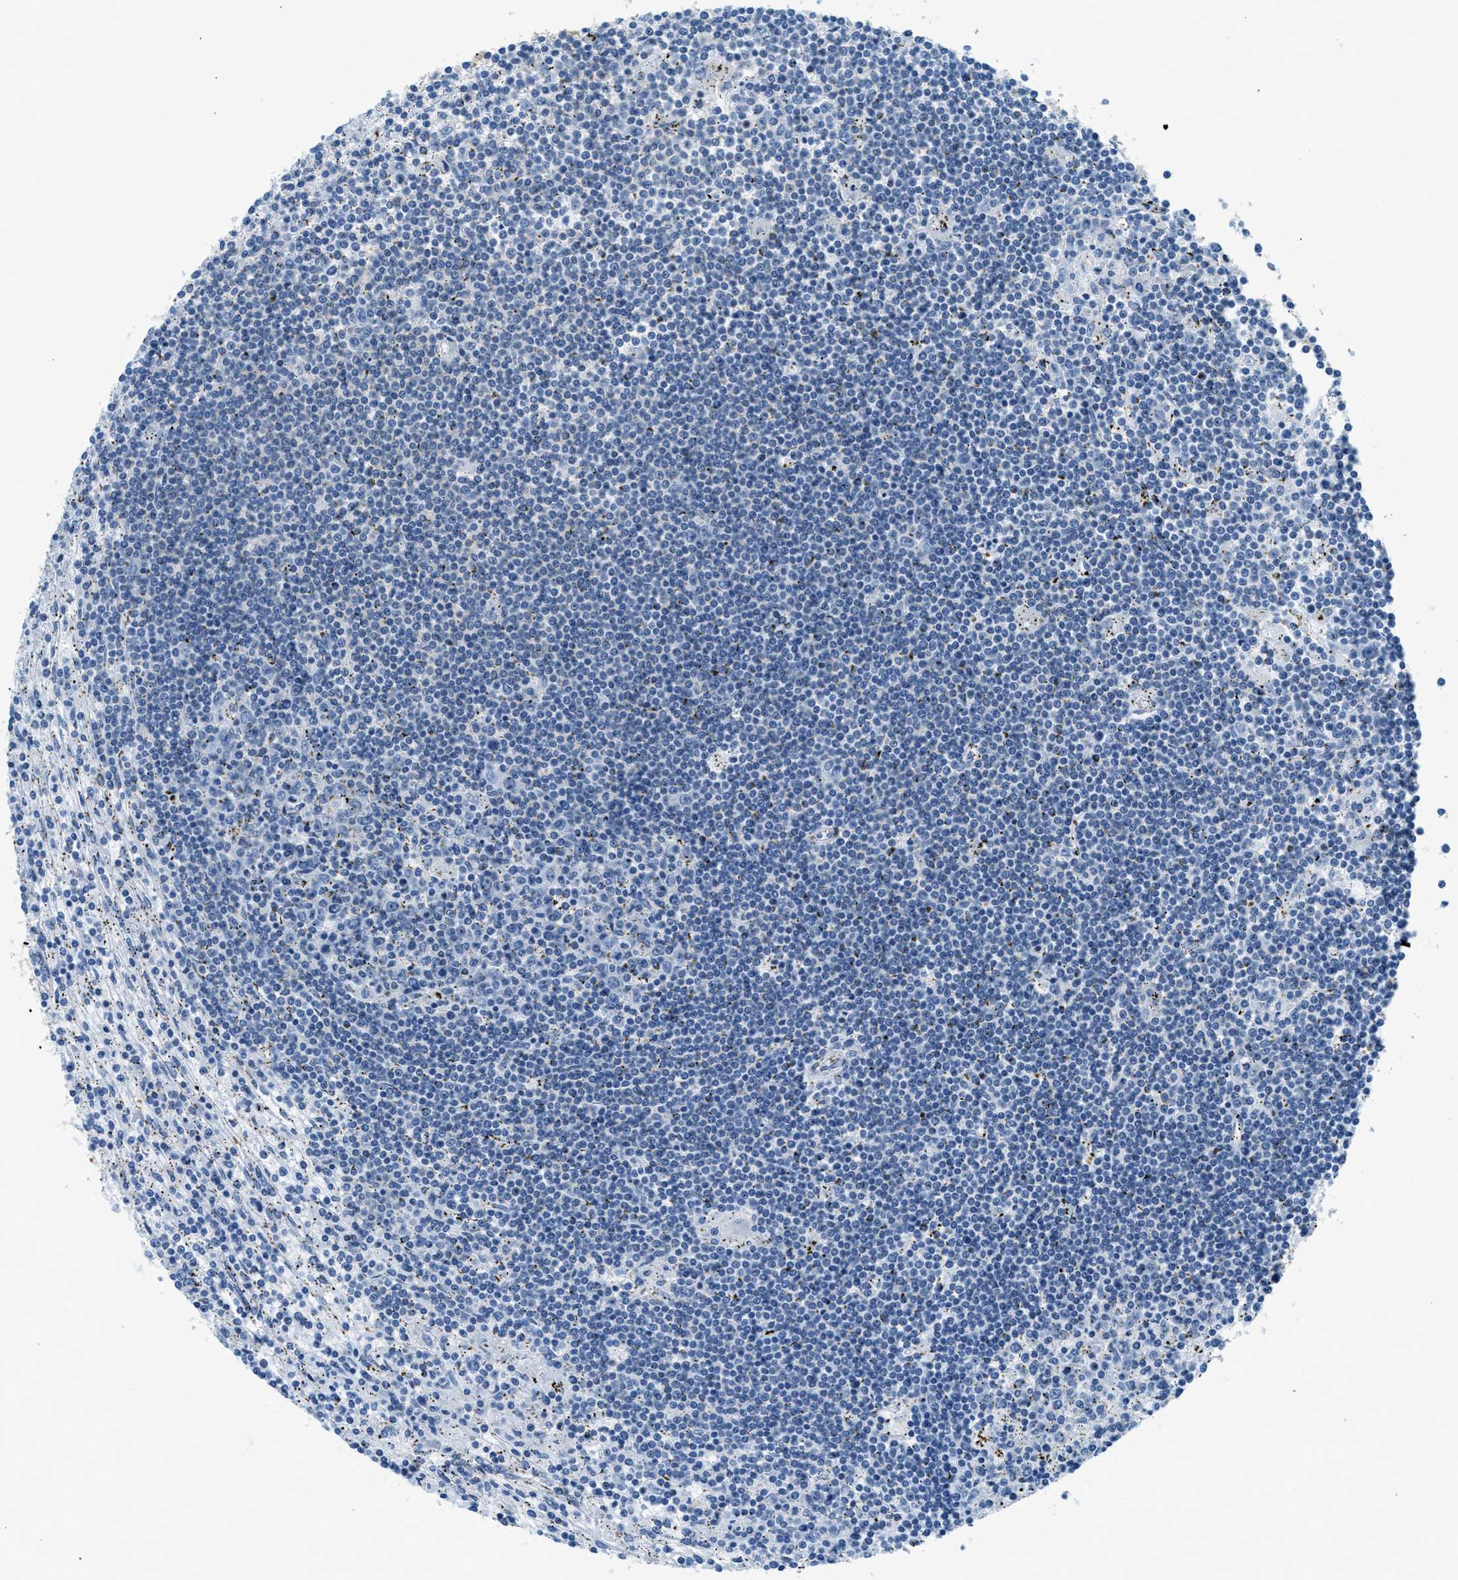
{"staining": {"intensity": "negative", "quantity": "none", "location": "none"}, "tissue": "lymphoma", "cell_type": "Tumor cells", "image_type": "cancer", "snomed": [{"axis": "morphology", "description": "Malignant lymphoma, non-Hodgkin's type, Low grade"}, {"axis": "topography", "description": "Spleen"}], "caption": "DAB (3,3'-diaminobenzidine) immunohistochemical staining of lymphoma displays no significant staining in tumor cells. (Brightfield microscopy of DAB IHC at high magnification).", "gene": "MAPRE2", "patient": {"sex": "male", "age": 76}}